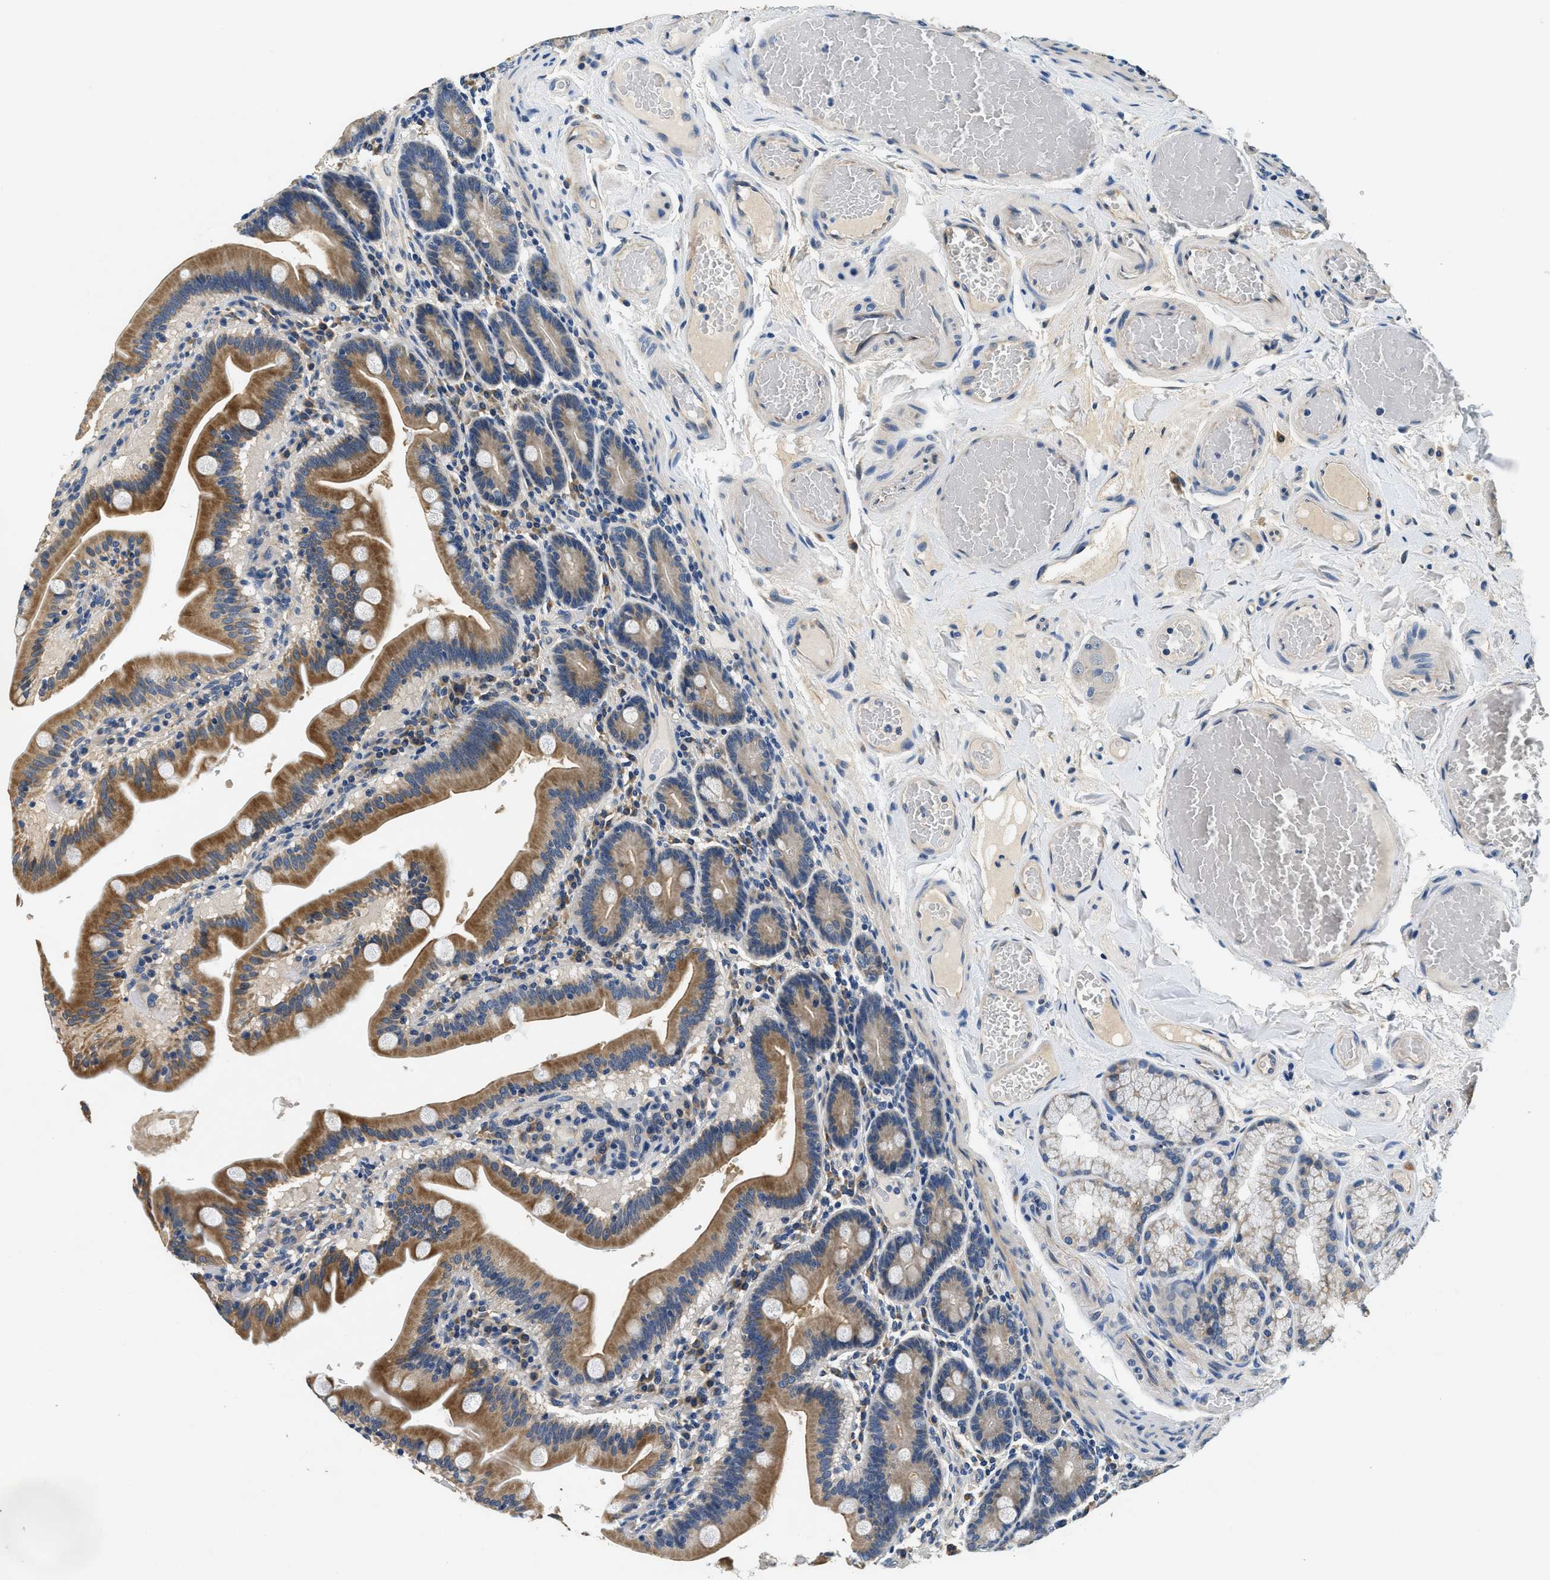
{"staining": {"intensity": "moderate", "quantity": ">75%", "location": "cytoplasmic/membranous"}, "tissue": "duodenum", "cell_type": "Glandular cells", "image_type": "normal", "snomed": [{"axis": "morphology", "description": "Normal tissue, NOS"}, {"axis": "topography", "description": "Duodenum"}], "caption": "Immunohistochemistry of benign human duodenum shows medium levels of moderate cytoplasmic/membranous staining in about >75% of glandular cells.", "gene": "ALDH3A2", "patient": {"sex": "male", "age": 54}}